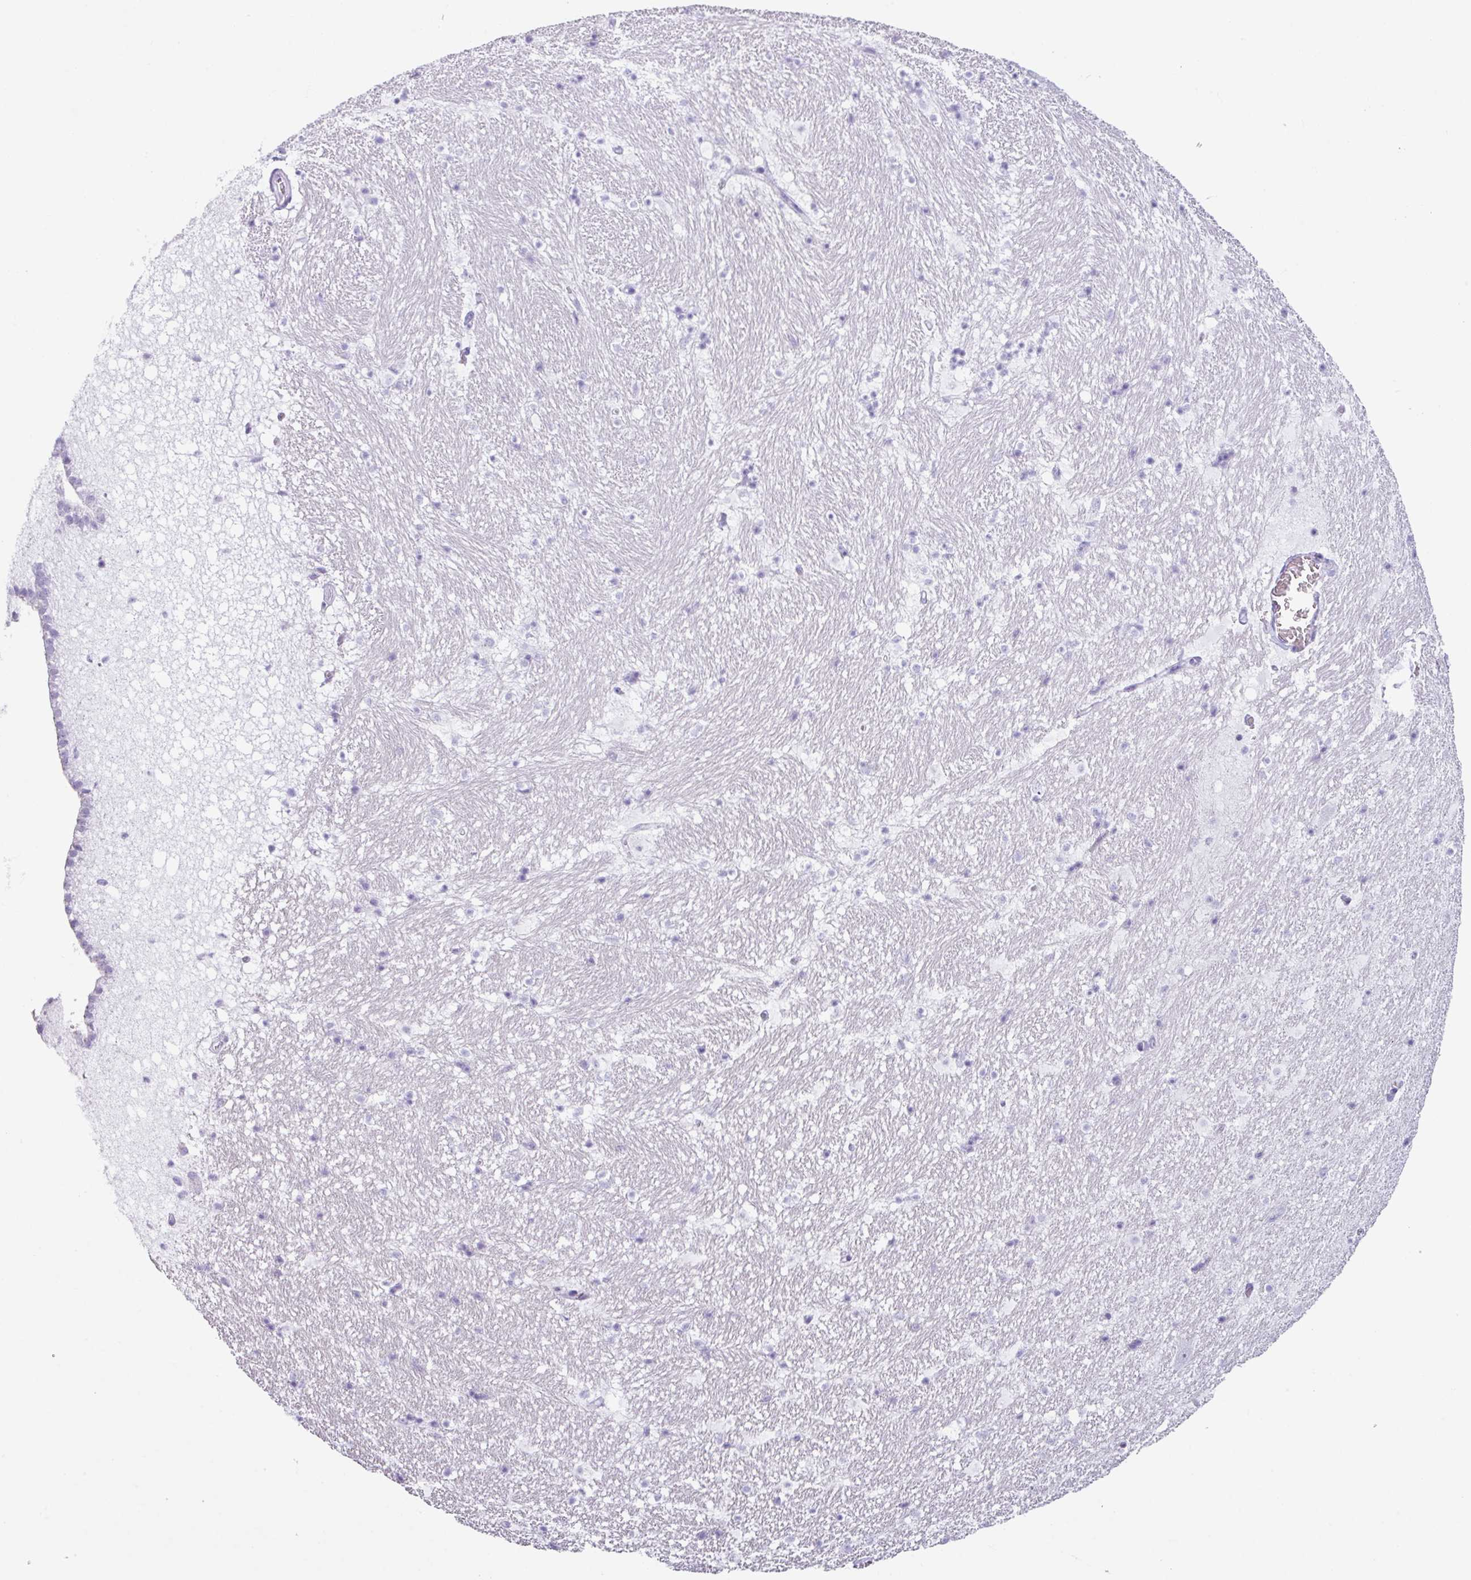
{"staining": {"intensity": "negative", "quantity": "none", "location": "none"}, "tissue": "hippocampus", "cell_type": "Glial cells", "image_type": "normal", "snomed": [{"axis": "morphology", "description": "Normal tissue, NOS"}, {"axis": "topography", "description": "Hippocampus"}], "caption": "This is an immunohistochemistry histopathology image of normal human hippocampus. There is no expression in glial cells.", "gene": "STAT5A", "patient": {"sex": "male", "age": 37}}